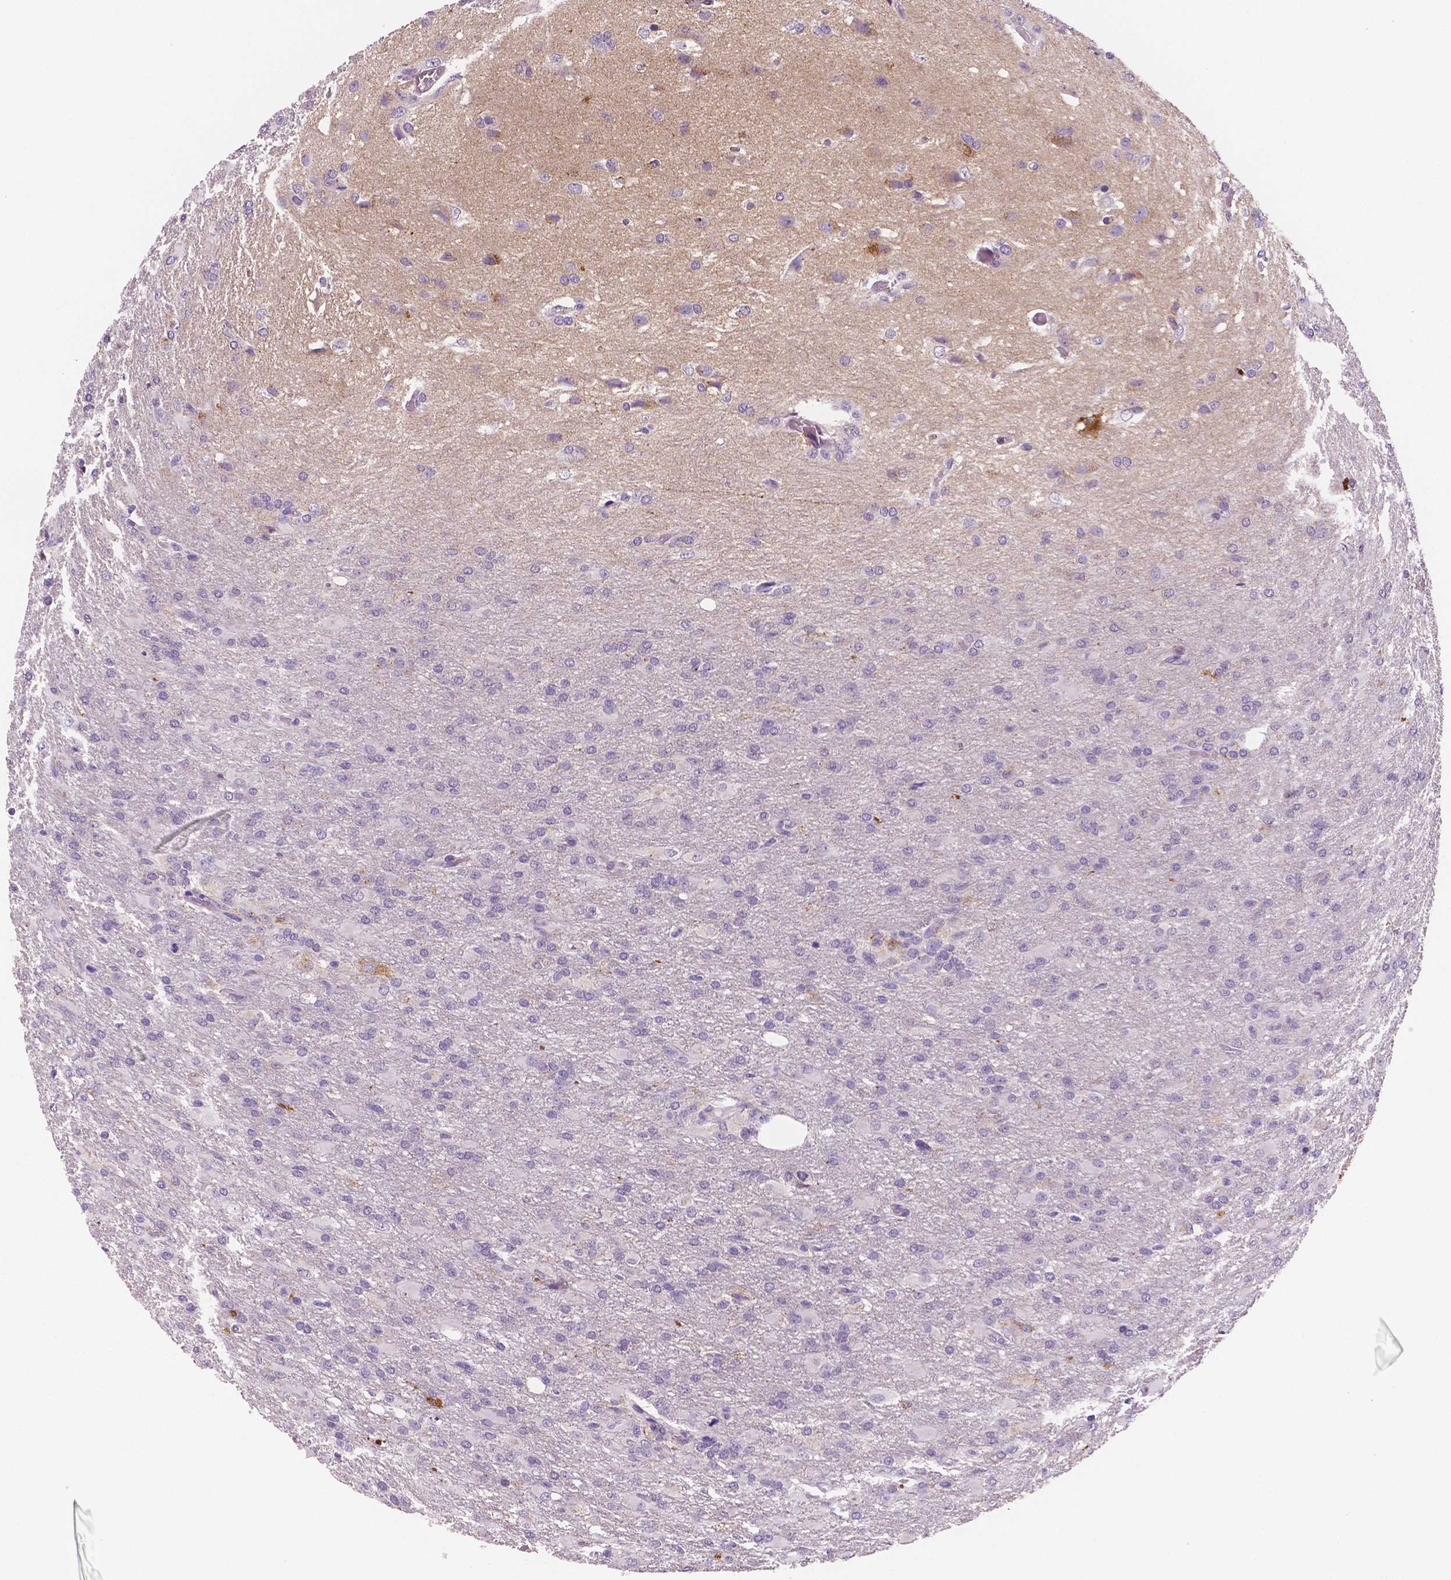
{"staining": {"intensity": "negative", "quantity": "none", "location": "none"}, "tissue": "glioma", "cell_type": "Tumor cells", "image_type": "cancer", "snomed": [{"axis": "morphology", "description": "Glioma, malignant, High grade"}, {"axis": "topography", "description": "Brain"}], "caption": "Immunohistochemistry image of neoplastic tissue: human glioma stained with DAB exhibits no significant protein staining in tumor cells. (Immunohistochemistry, brightfield microscopy, high magnification).", "gene": "TSPAN7", "patient": {"sex": "male", "age": 68}}